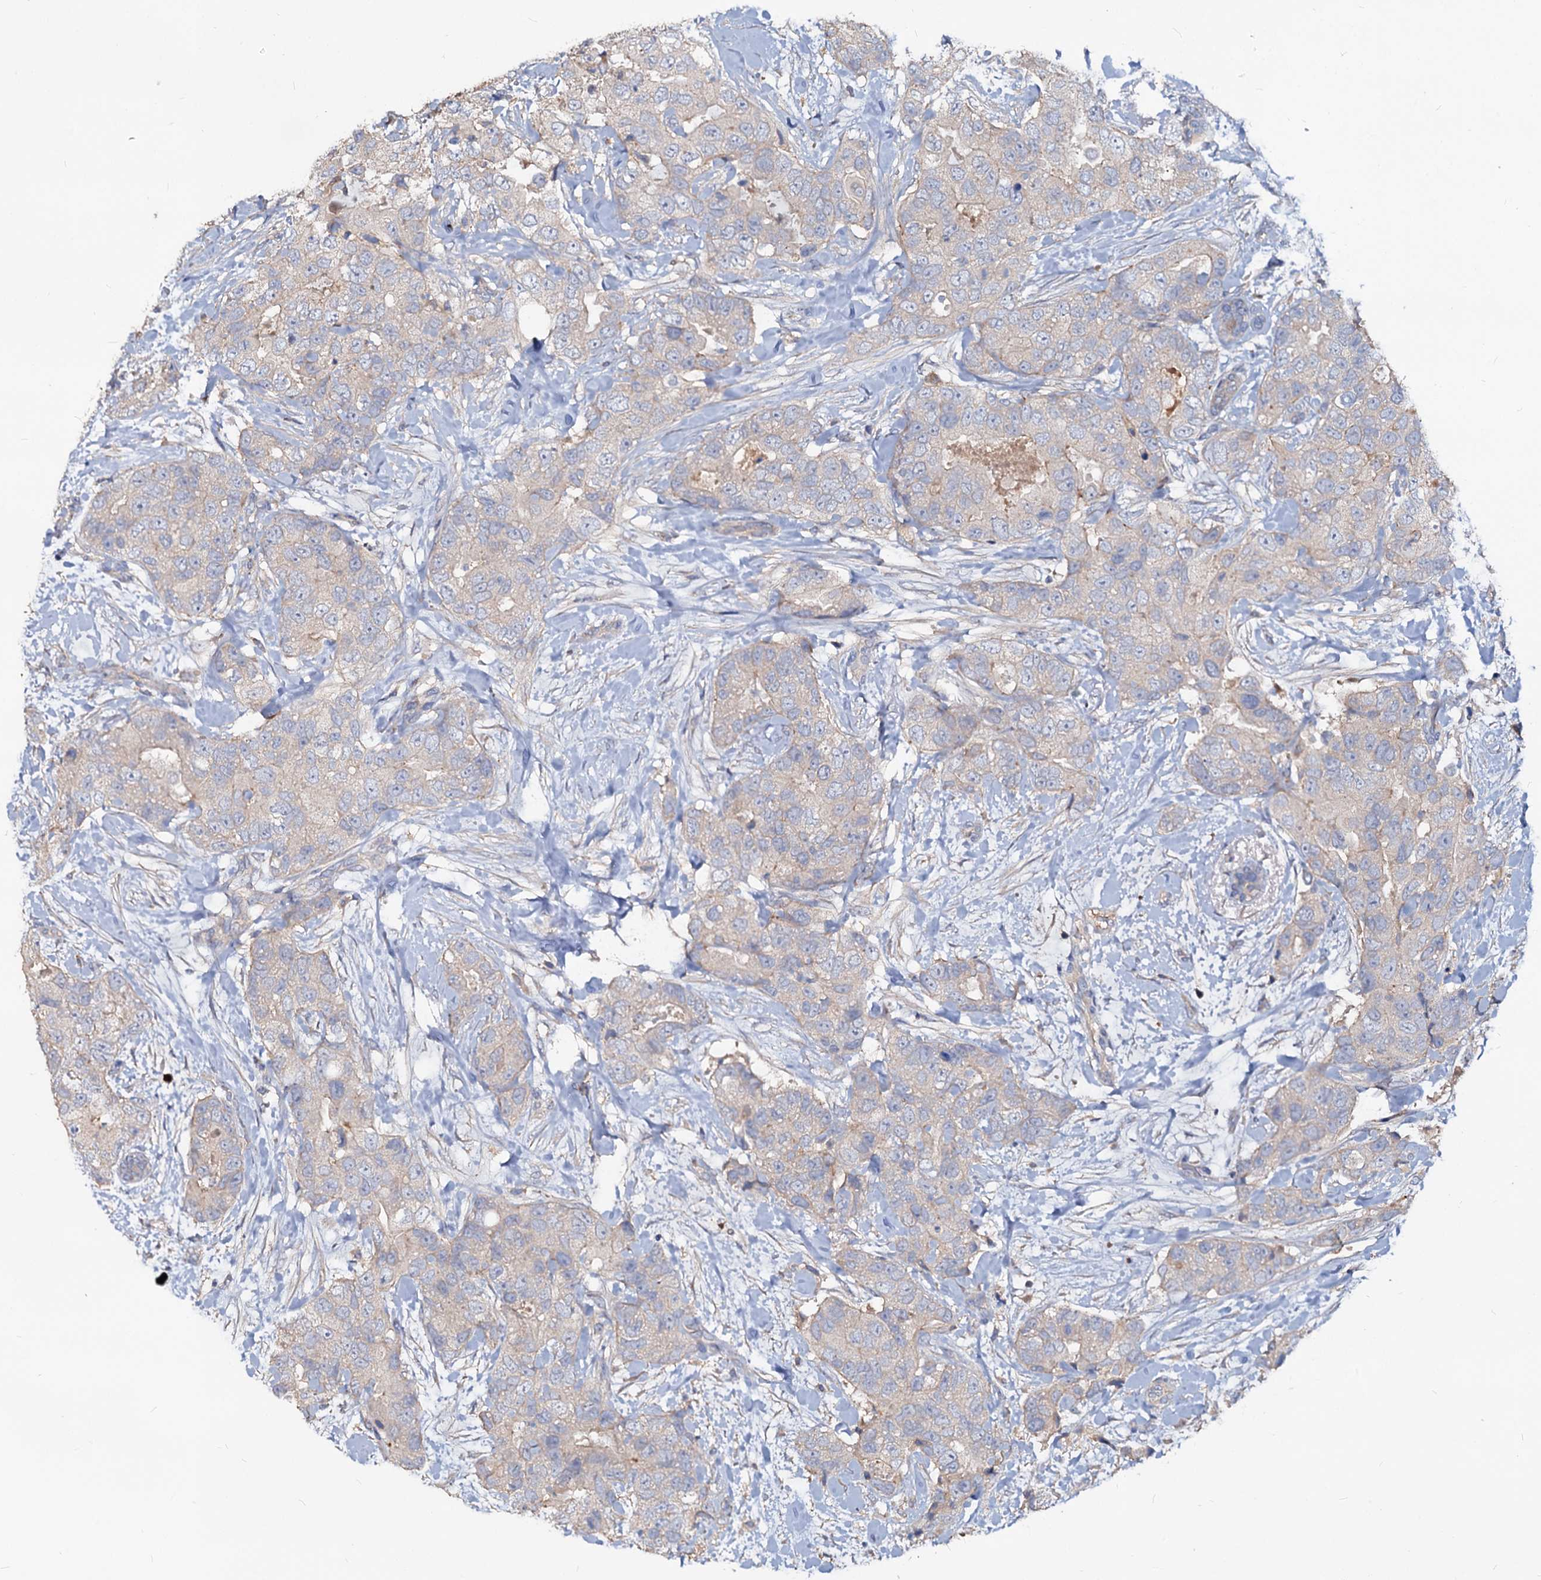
{"staining": {"intensity": "weak", "quantity": "<25%", "location": "cytoplasmic/membranous"}, "tissue": "breast cancer", "cell_type": "Tumor cells", "image_type": "cancer", "snomed": [{"axis": "morphology", "description": "Duct carcinoma"}, {"axis": "topography", "description": "Breast"}], "caption": "DAB (3,3'-diaminobenzidine) immunohistochemical staining of invasive ductal carcinoma (breast) reveals no significant staining in tumor cells.", "gene": "ACY3", "patient": {"sex": "female", "age": 62}}